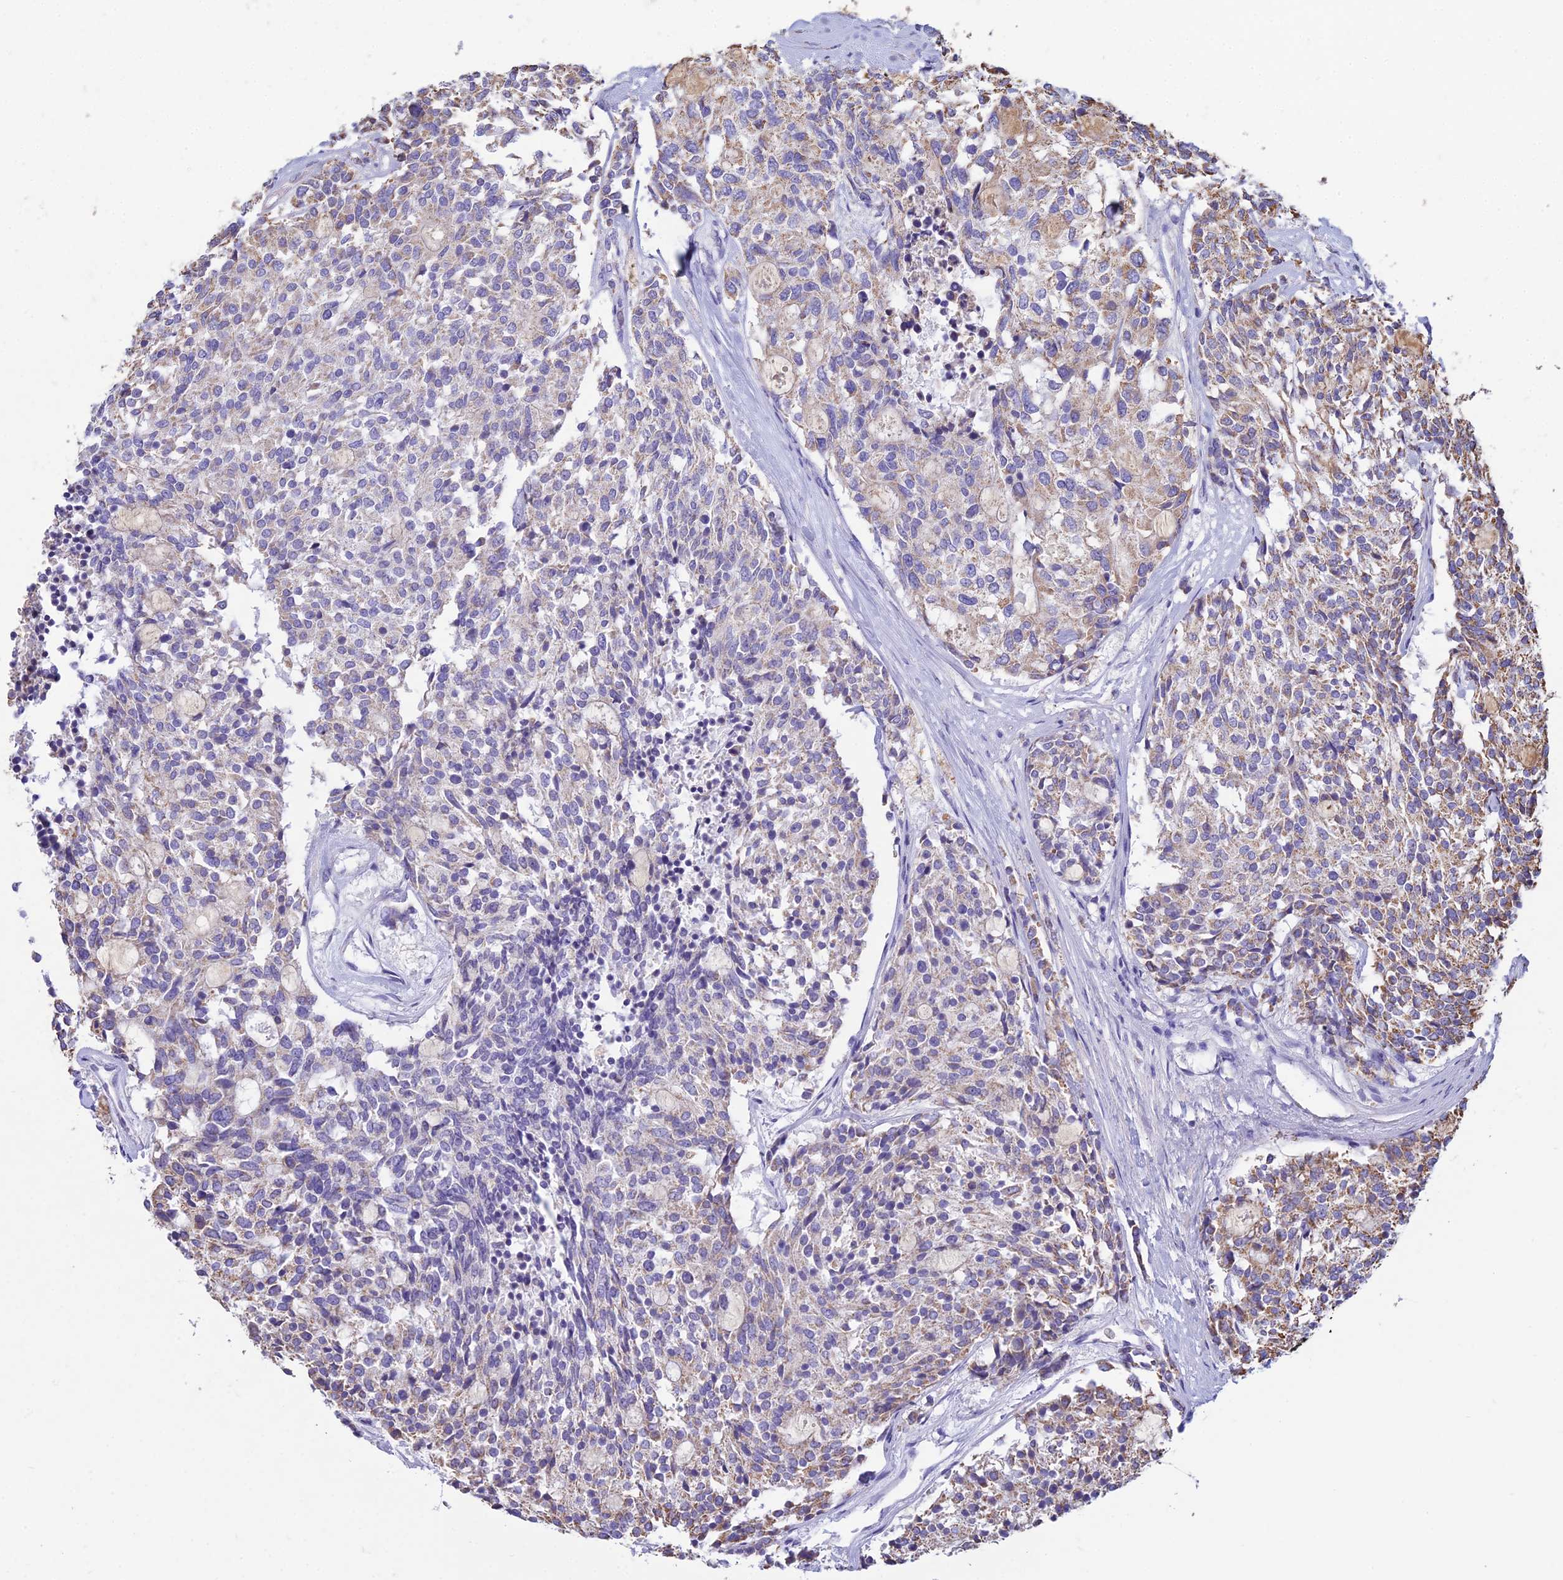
{"staining": {"intensity": "moderate", "quantity": "<25%", "location": "cytoplasmic/membranous"}, "tissue": "carcinoid", "cell_type": "Tumor cells", "image_type": "cancer", "snomed": [{"axis": "morphology", "description": "Carcinoid, malignant, NOS"}, {"axis": "topography", "description": "Pancreas"}], "caption": "Tumor cells display low levels of moderate cytoplasmic/membranous expression in approximately <25% of cells in carcinoid (malignant).", "gene": "OR2W3", "patient": {"sex": "female", "age": 54}}